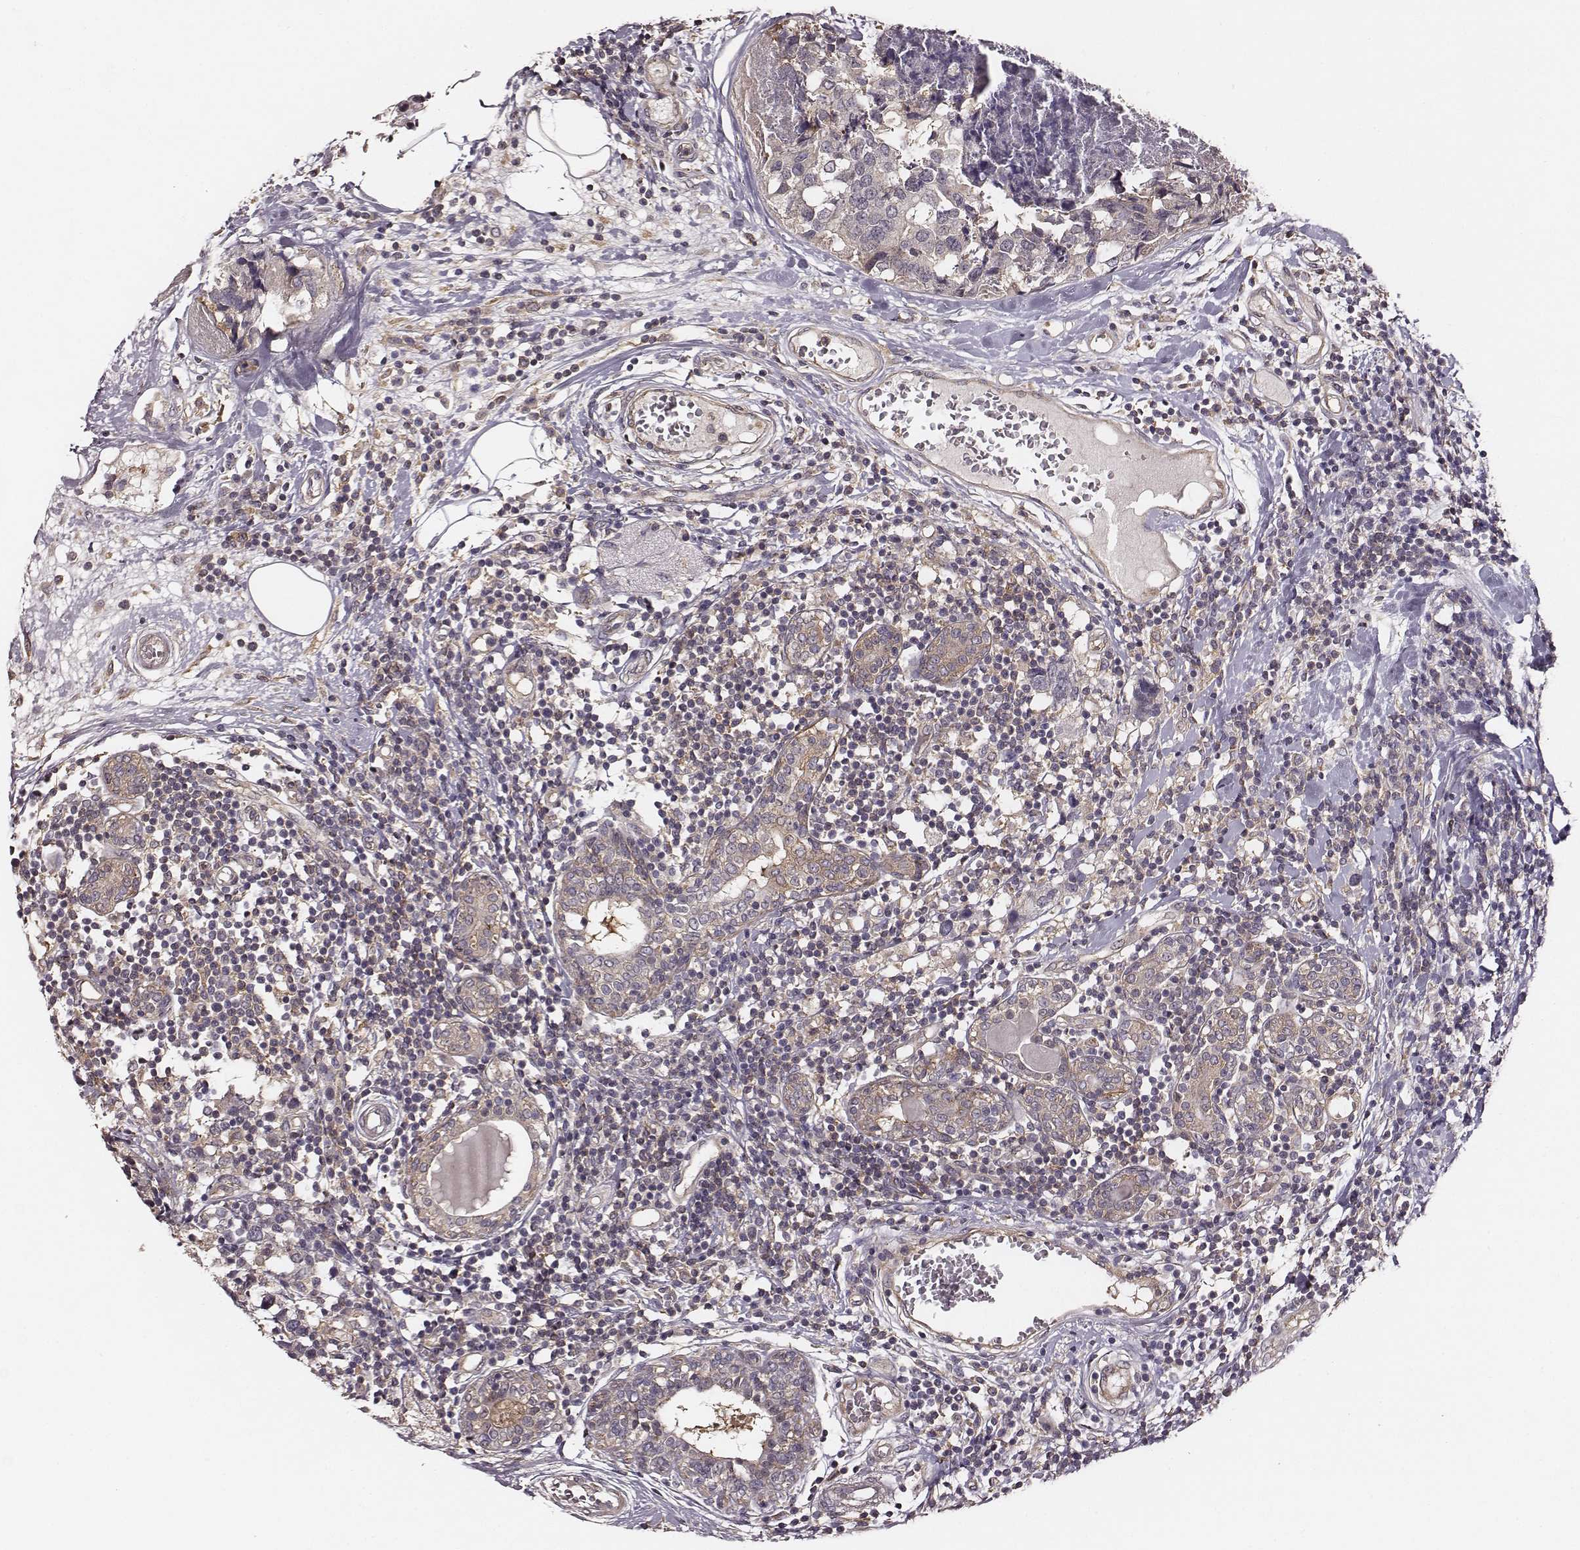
{"staining": {"intensity": "negative", "quantity": "none", "location": "none"}, "tissue": "breast cancer", "cell_type": "Tumor cells", "image_type": "cancer", "snomed": [{"axis": "morphology", "description": "Lobular carcinoma"}, {"axis": "topography", "description": "Breast"}], "caption": "A micrograph of breast cancer (lobular carcinoma) stained for a protein exhibits no brown staining in tumor cells.", "gene": "VPS26A", "patient": {"sex": "female", "age": 59}}